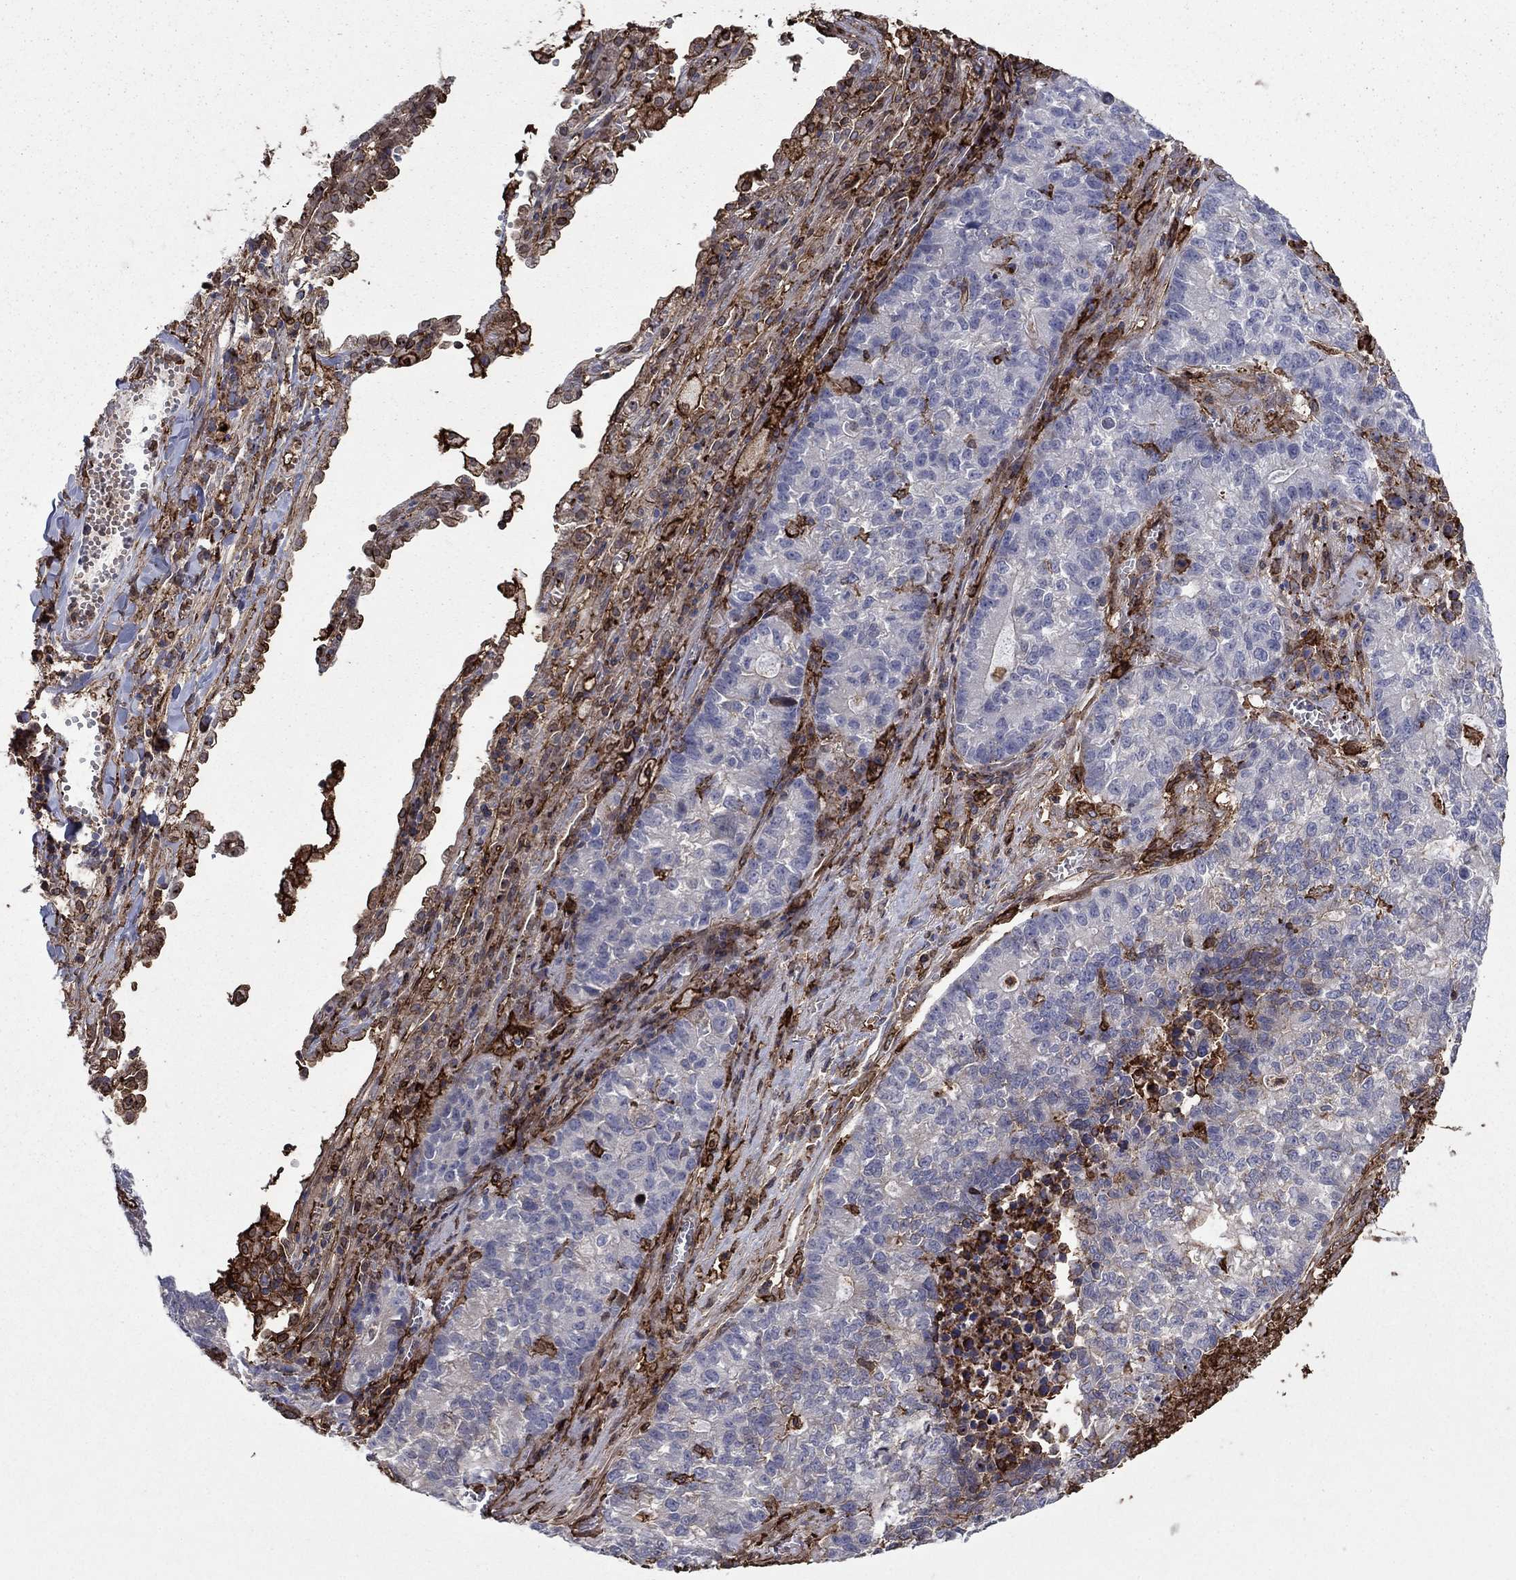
{"staining": {"intensity": "negative", "quantity": "none", "location": "none"}, "tissue": "lung cancer", "cell_type": "Tumor cells", "image_type": "cancer", "snomed": [{"axis": "morphology", "description": "Adenocarcinoma, NOS"}, {"axis": "topography", "description": "Lung"}], "caption": "A high-resolution image shows immunohistochemistry staining of lung adenocarcinoma, which shows no significant staining in tumor cells. The staining was performed using DAB to visualize the protein expression in brown, while the nuclei were stained in blue with hematoxylin (Magnification: 20x).", "gene": "PLAU", "patient": {"sex": "male", "age": 57}}